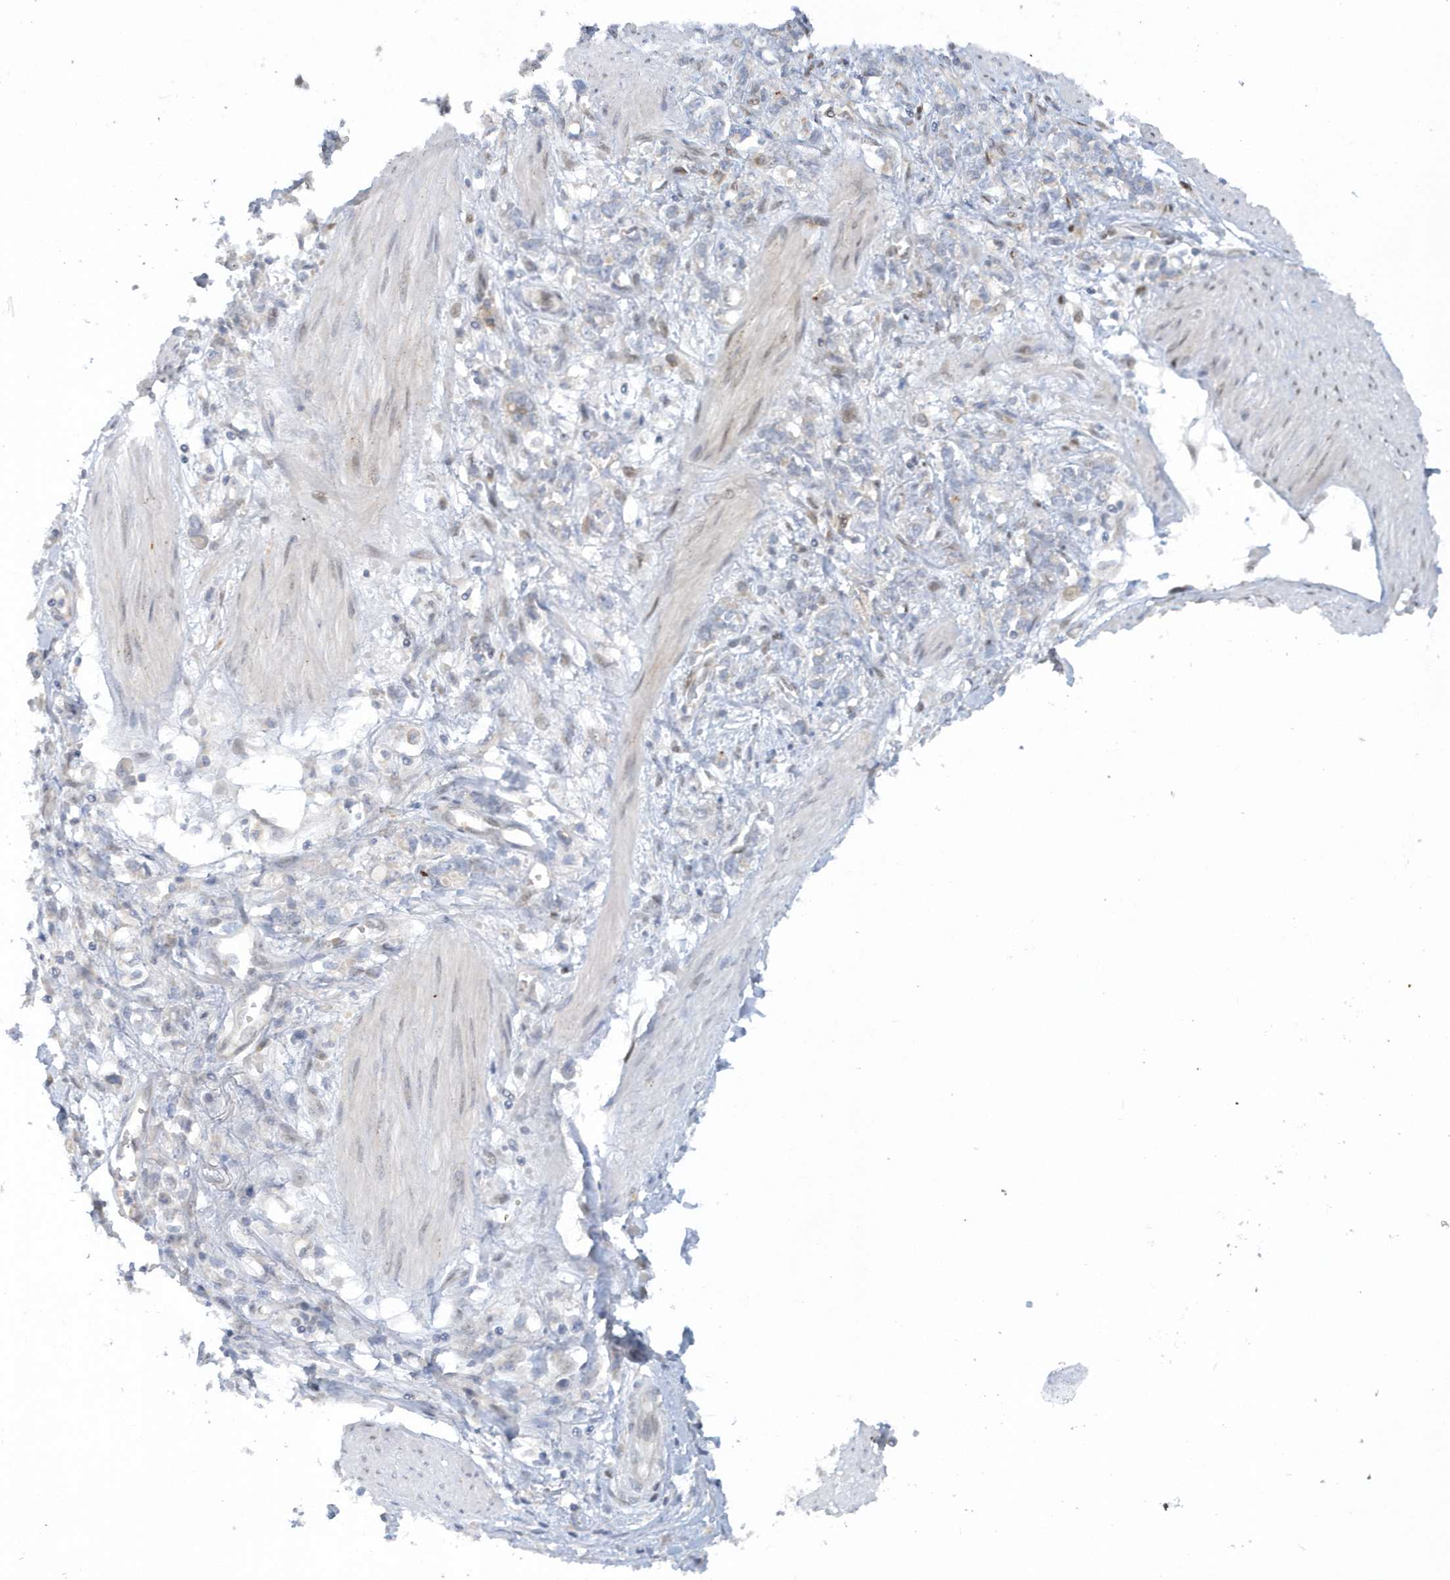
{"staining": {"intensity": "negative", "quantity": "none", "location": "none"}, "tissue": "stomach cancer", "cell_type": "Tumor cells", "image_type": "cancer", "snomed": [{"axis": "morphology", "description": "Adenocarcinoma, NOS"}, {"axis": "topography", "description": "Stomach"}], "caption": "Stomach adenocarcinoma stained for a protein using immunohistochemistry displays no expression tumor cells.", "gene": "ATG4A", "patient": {"sex": "female", "age": 76}}